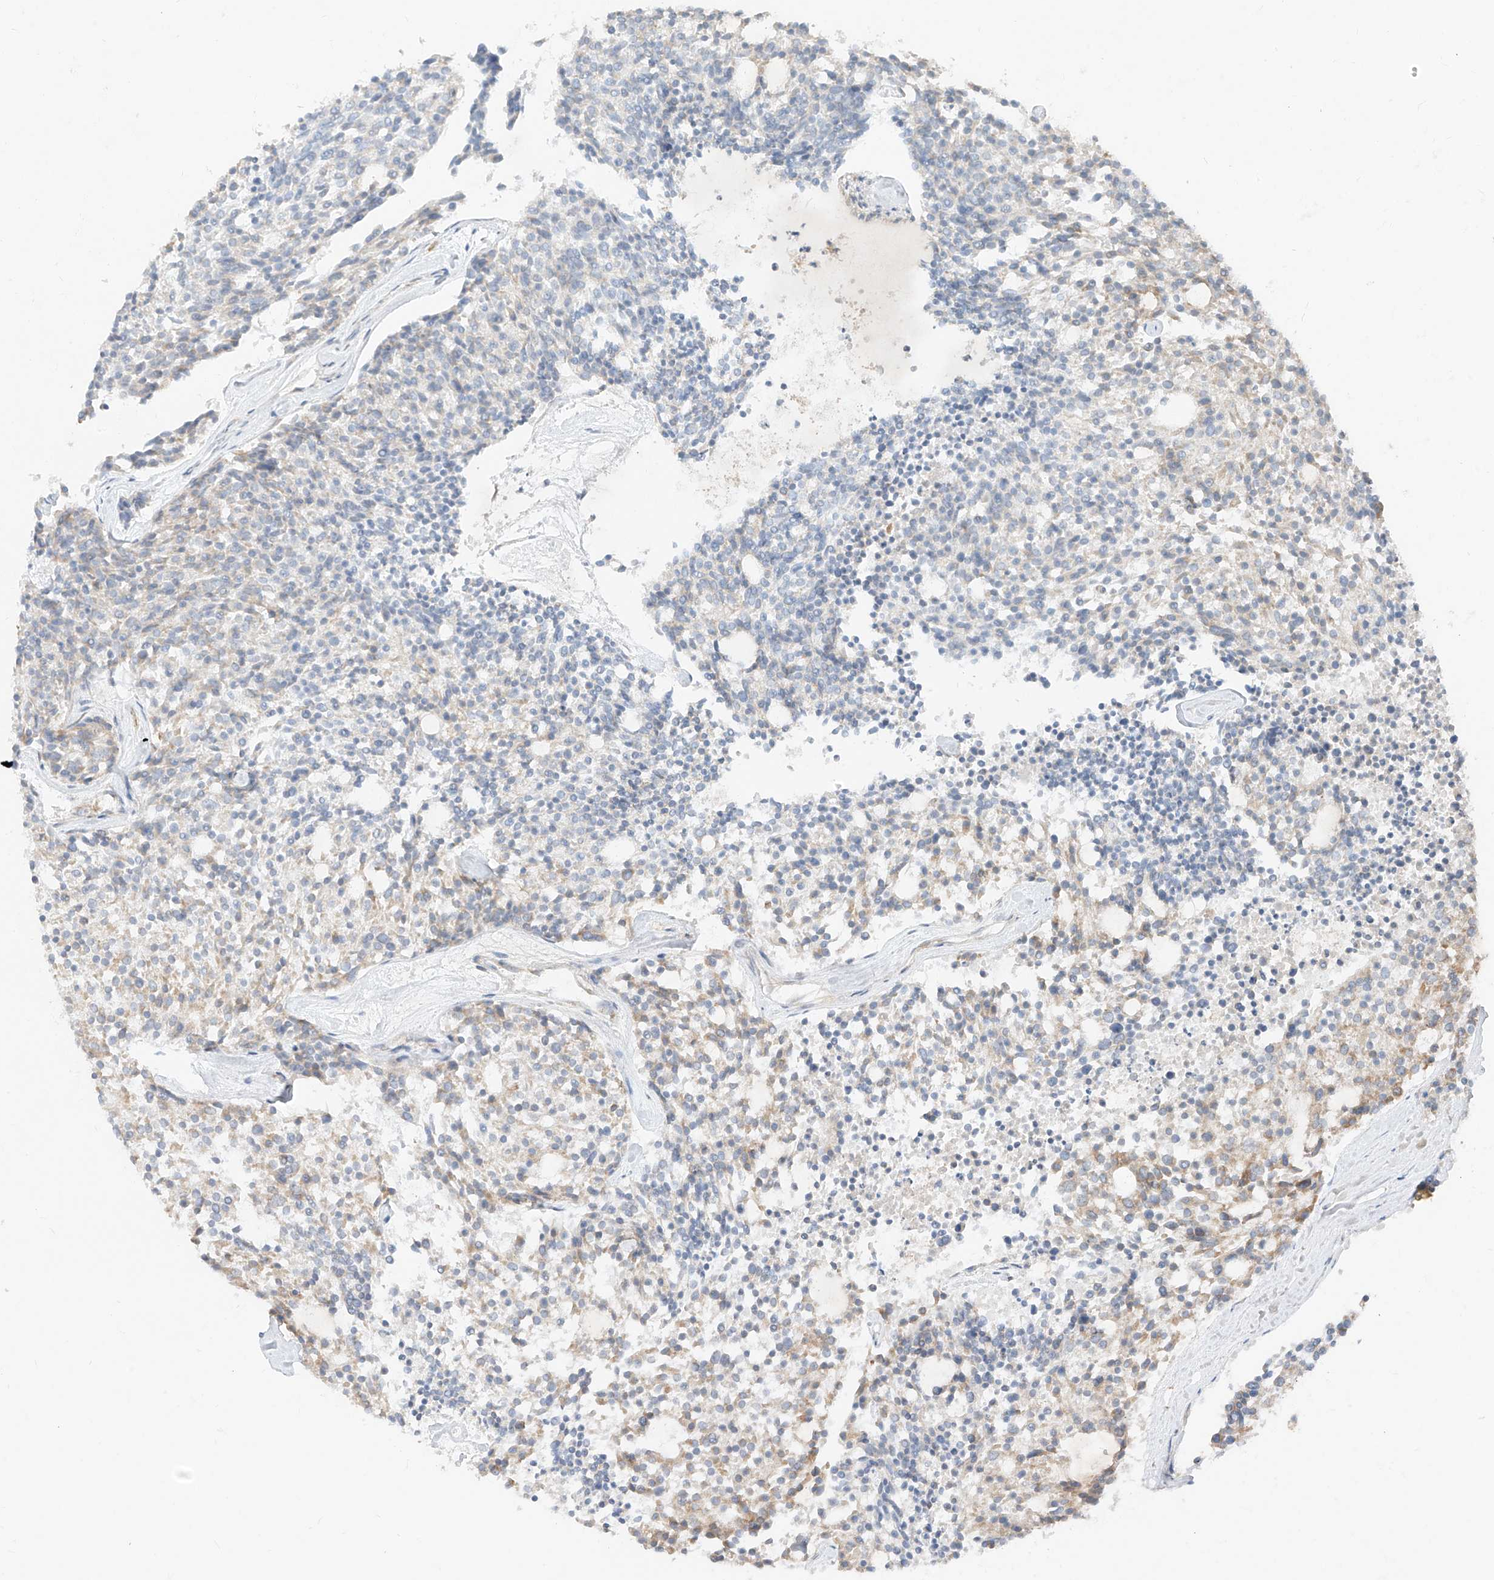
{"staining": {"intensity": "weak", "quantity": "<25%", "location": "cytoplasmic/membranous"}, "tissue": "carcinoid", "cell_type": "Tumor cells", "image_type": "cancer", "snomed": [{"axis": "morphology", "description": "Carcinoid, malignant, NOS"}, {"axis": "topography", "description": "Pancreas"}], "caption": "Photomicrograph shows no significant protein positivity in tumor cells of malignant carcinoid. (Immunohistochemistry, brightfield microscopy, high magnification).", "gene": "STT3A", "patient": {"sex": "female", "age": 54}}